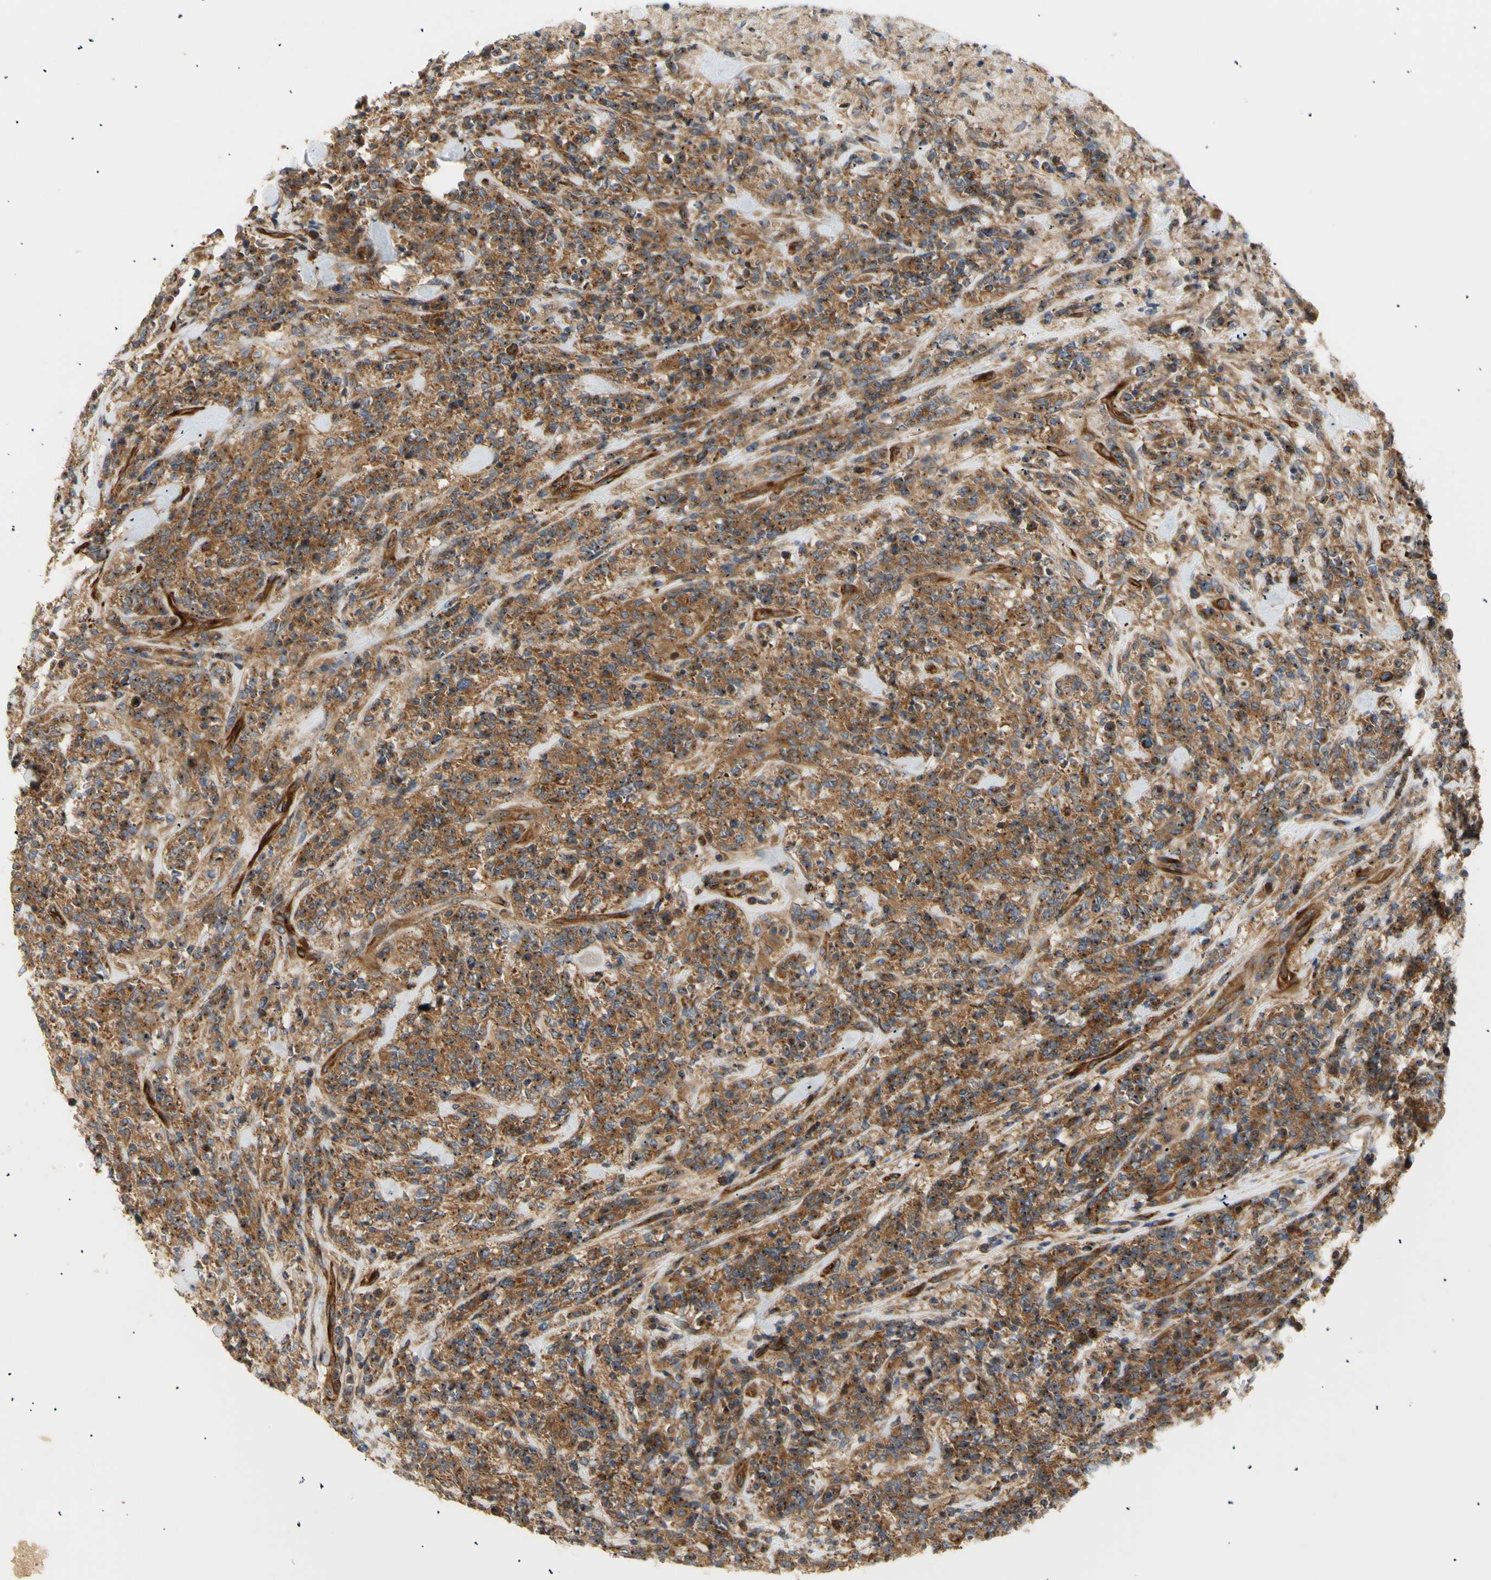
{"staining": {"intensity": "strong", "quantity": ">75%", "location": "cytoplasmic/membranous"}, "tissue": "lymphoma", "cell_type": "Tumor cells", "image_type": "cancer", "snomed": [{"axis": "morphology", "description": "Malignant lymphoma, non-Hodgkin's type, High grade"}, {"axis": "topography", "description": "Soft tissue"}], "caption": "Immunohistochemical staining of high-grade malignant lymphoma, non-Hodgkin's type demonstrates high levels of strong cytoplasmic/membranous protein staining in about >75% of tumor cells.", "gene": "TUBG2", "patient": {"sex": "male", "age": 18}}